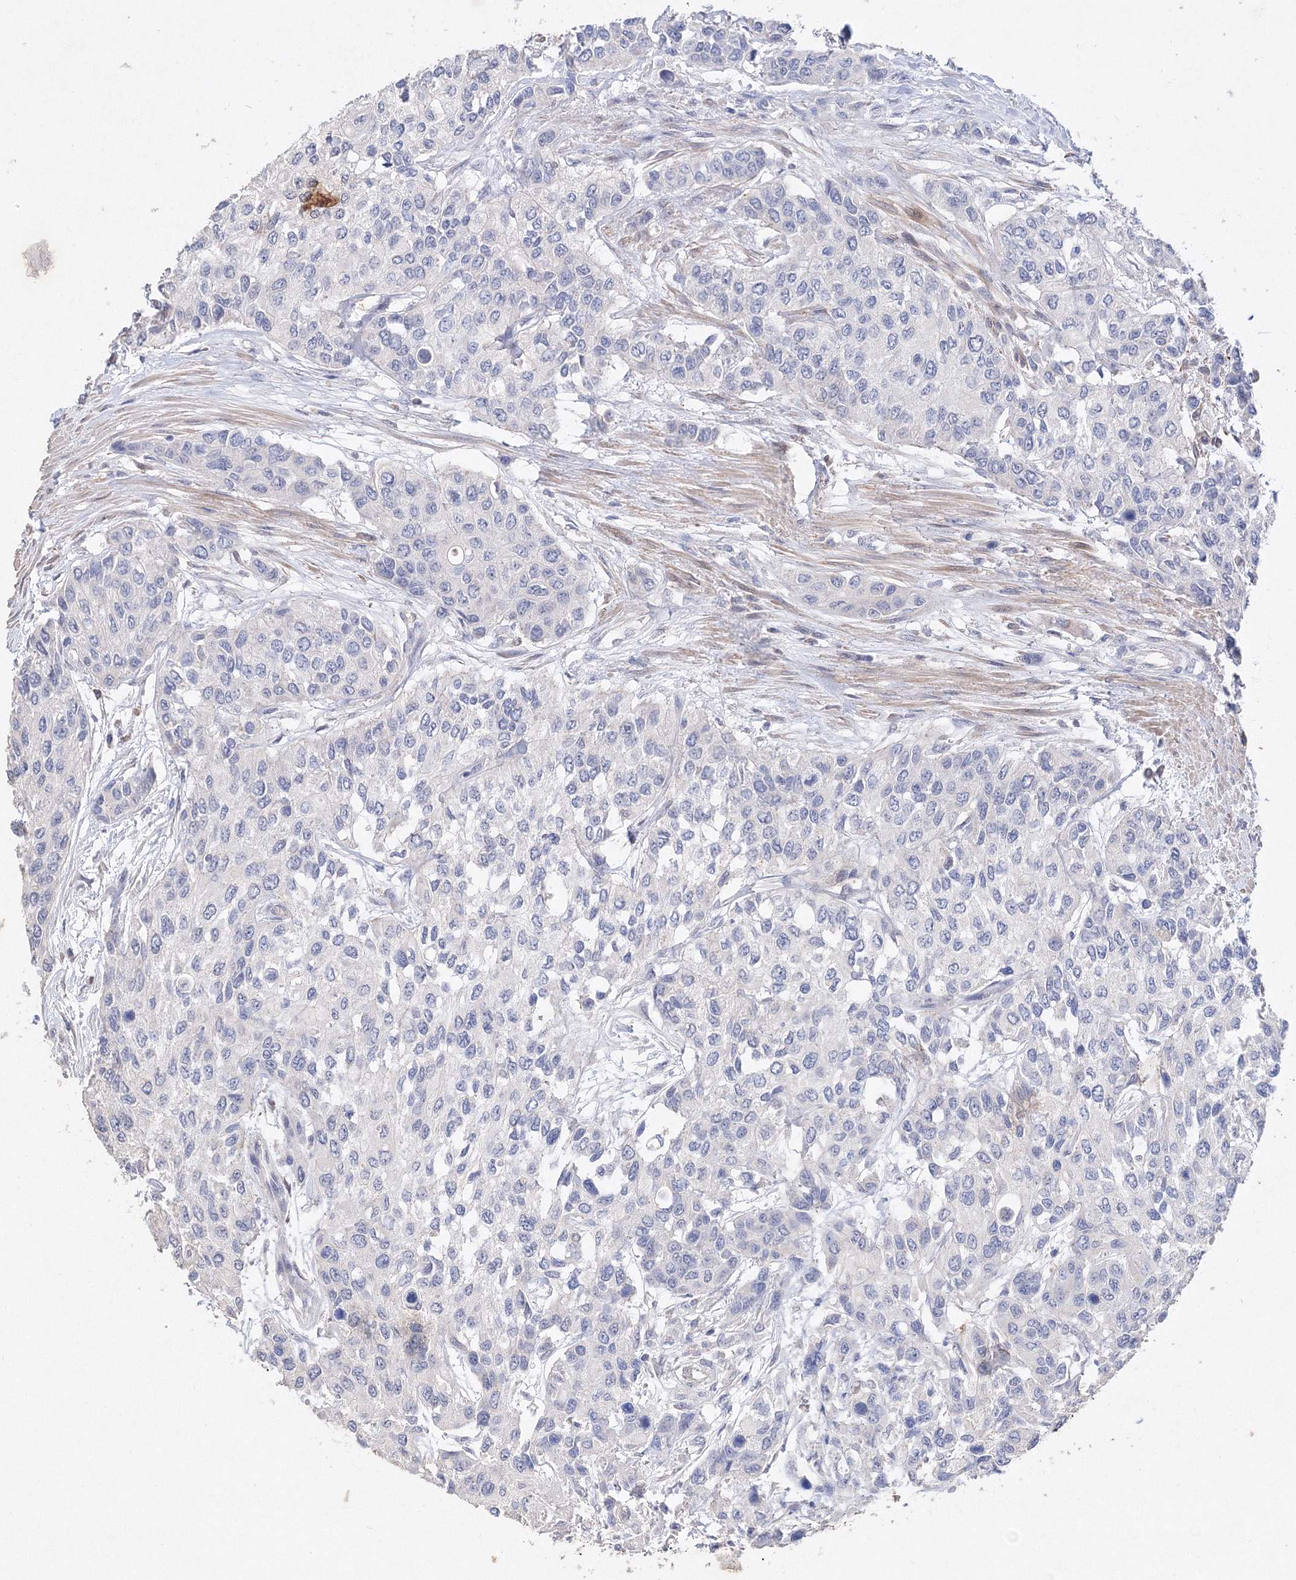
{"staining": {"intensity": "negative", "quantity": "none", "location": "none"}, "tissue": "urothelial cancer", "cell_type": "Tumor cells", "image_type": "cancer", "snomed": [{"axis": "morphology", "description": "Normal tissue, NOS"}, {"axis": "morphology", "description": "Urothelial carcinoma, High grade"}, {"axis": "topography", "description": "Vascular tissue"}, {"axis": "topography", "description": "Urinary bladder"}], "caption": "A high-resolution image shows immunohistochemistry (IHC) staining of urothelial cancer, which displays no significant expression in tumor cells.", "gene": "GLS", "patient": {"sex": "female", "age": 56}}